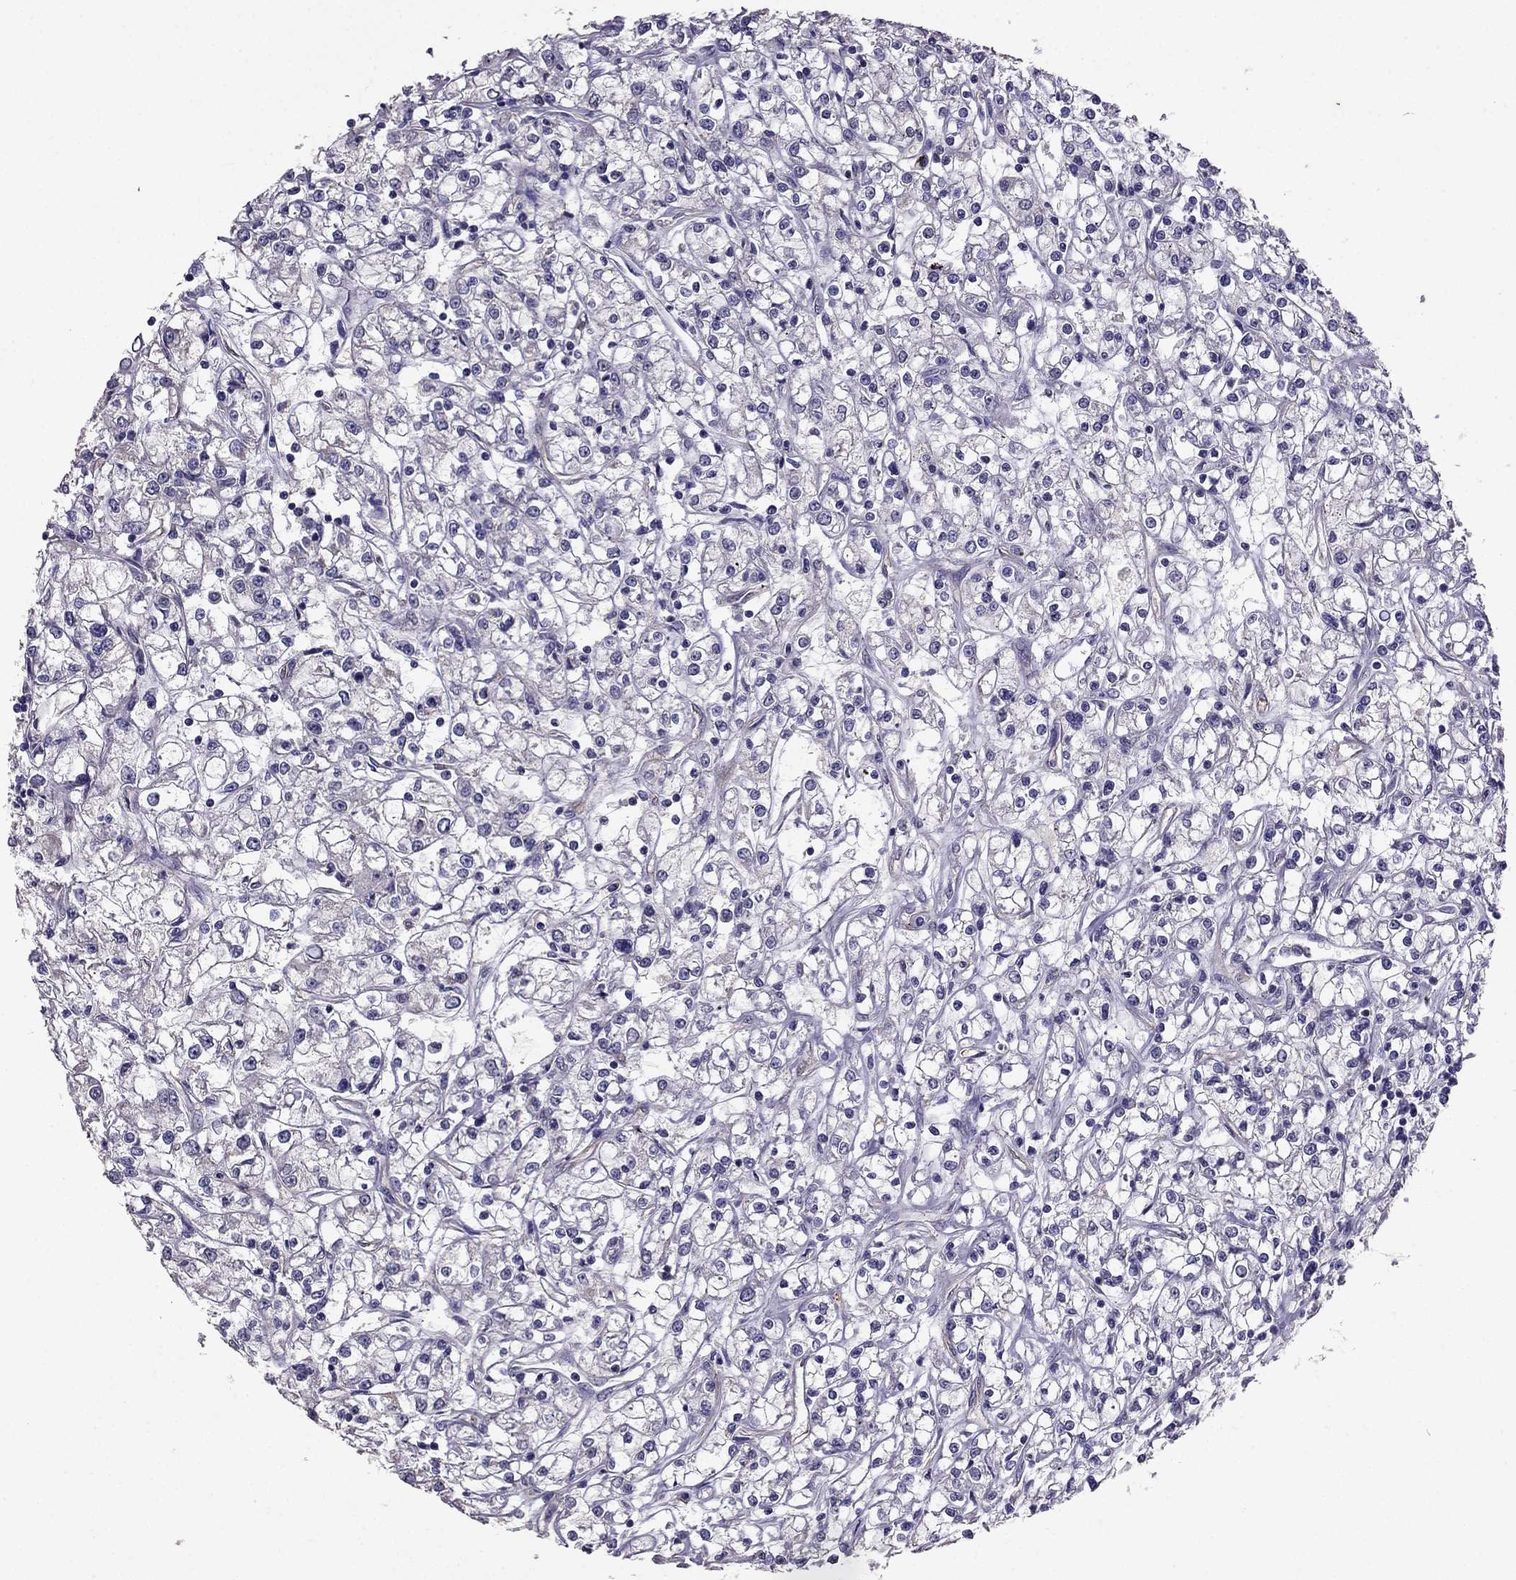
{"staining": {"intensity": "negative", "quantity": "none", "location": "none"}, "tissue": "renal cancer", "cell_type": "Tumor cells", "image_type": "cancer", "snomed": [{"axis": "morphology", "description": "Adenocarcinoma, NOS"}, {"axis": "topography", "description": "Kidney"}], "caption": "There is no significant positivity in tumor cells of renal cancer (adenocarcinoma).", "gene": "RFLNB", "patient": {"sex": "female", "age": 59}}